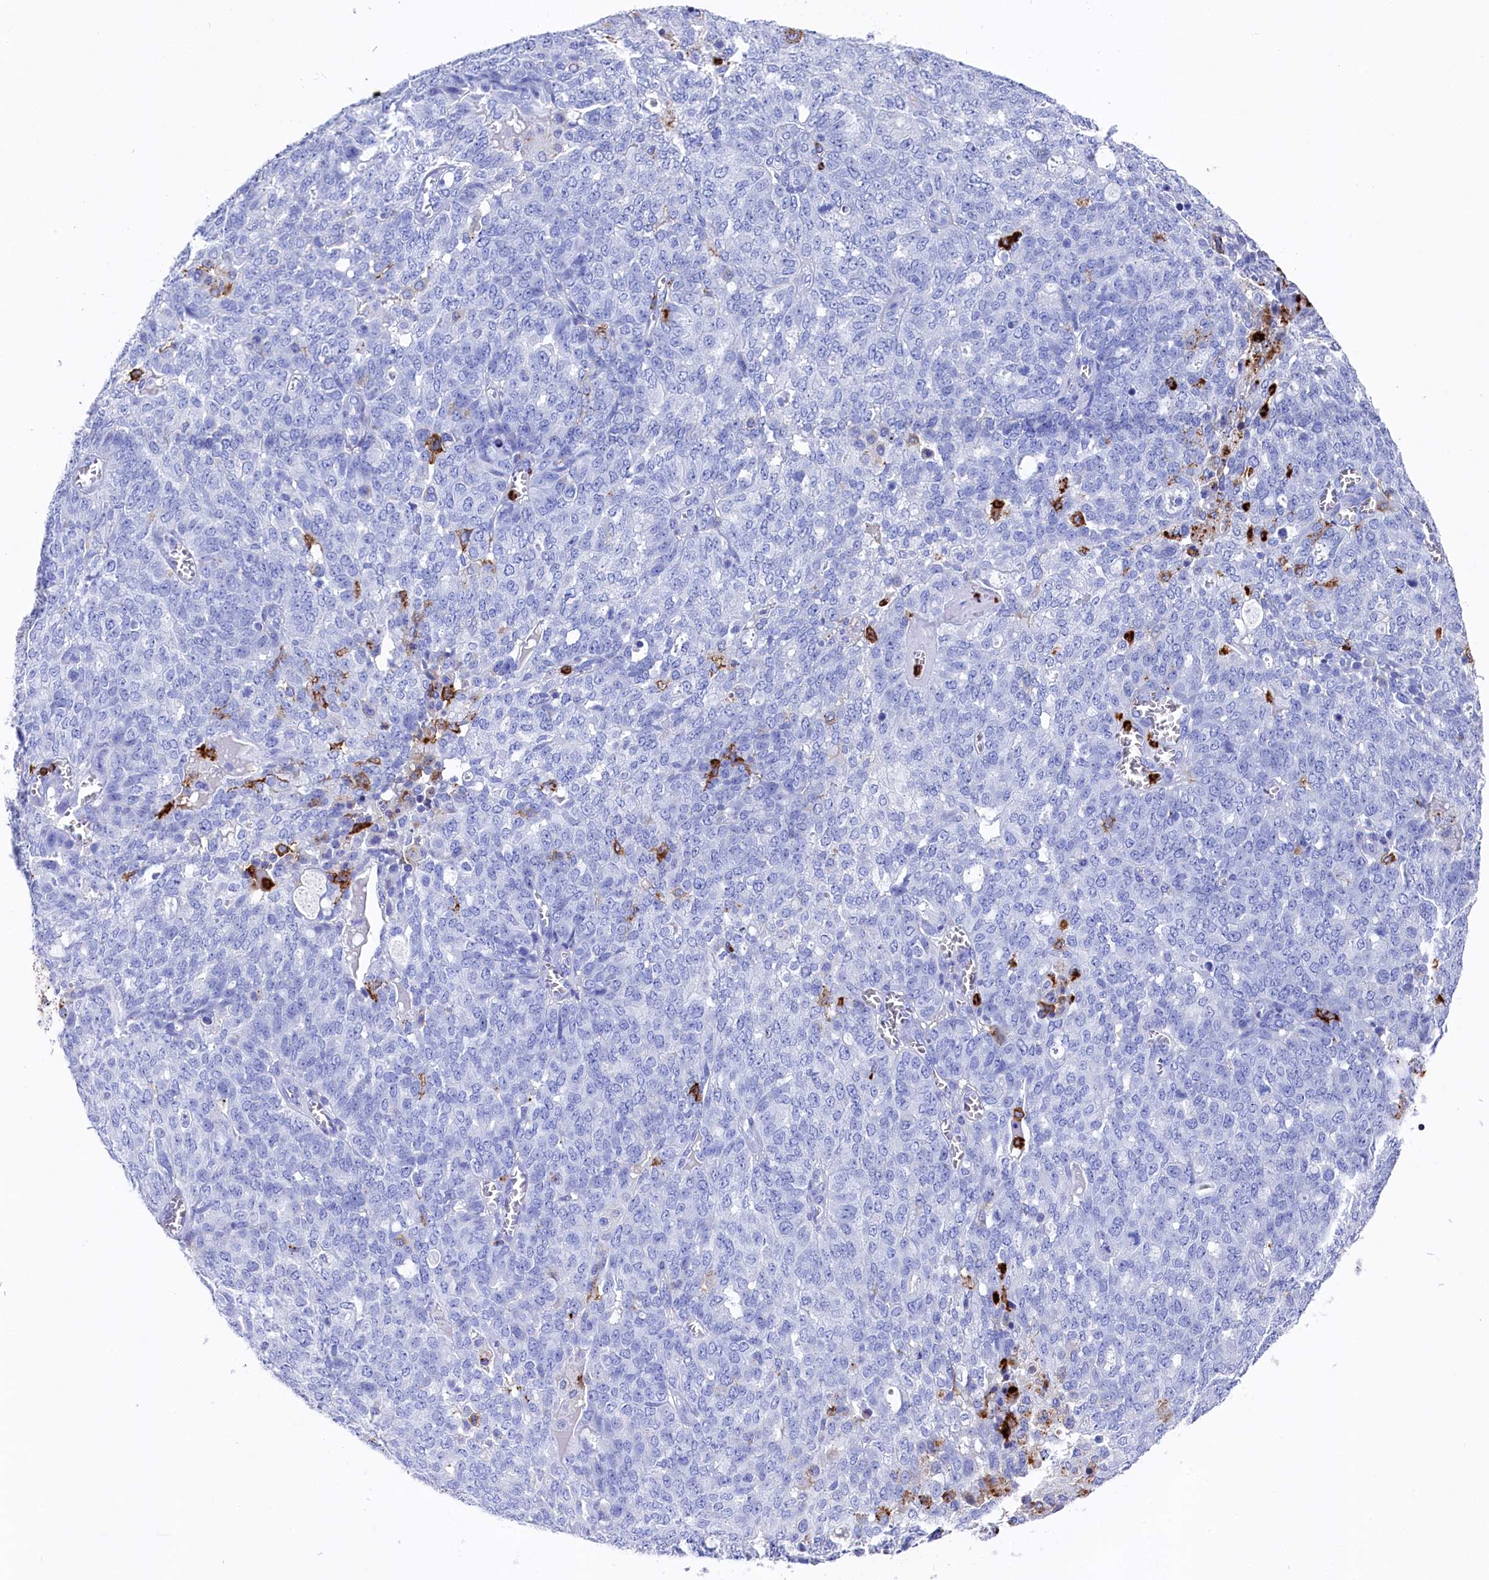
{"staining": {"intensity": "negative", "quantity": "none", "location": "none"}, "tissue": "ovarian cancer", "cell_type": "Tumor cells", "image_type": "cancer", "snomed": [{"axis": "morphology", "description": "Cystadenocarcinoma, serous, NOS"}, {"axis": "topography", "description": "Soft tissue"}, {"axis": "topography", "description": "Ovary"}], "caption": "Tumor cells show no significant protein expression in ovarian cancer (serous cystadenocarcinoma). (DAB (3,3'-diaminobenzidine) immunohistochemistry, high magnification).", "gene": "PLAC8", "patient": {"sex": "female", "age": 57}}